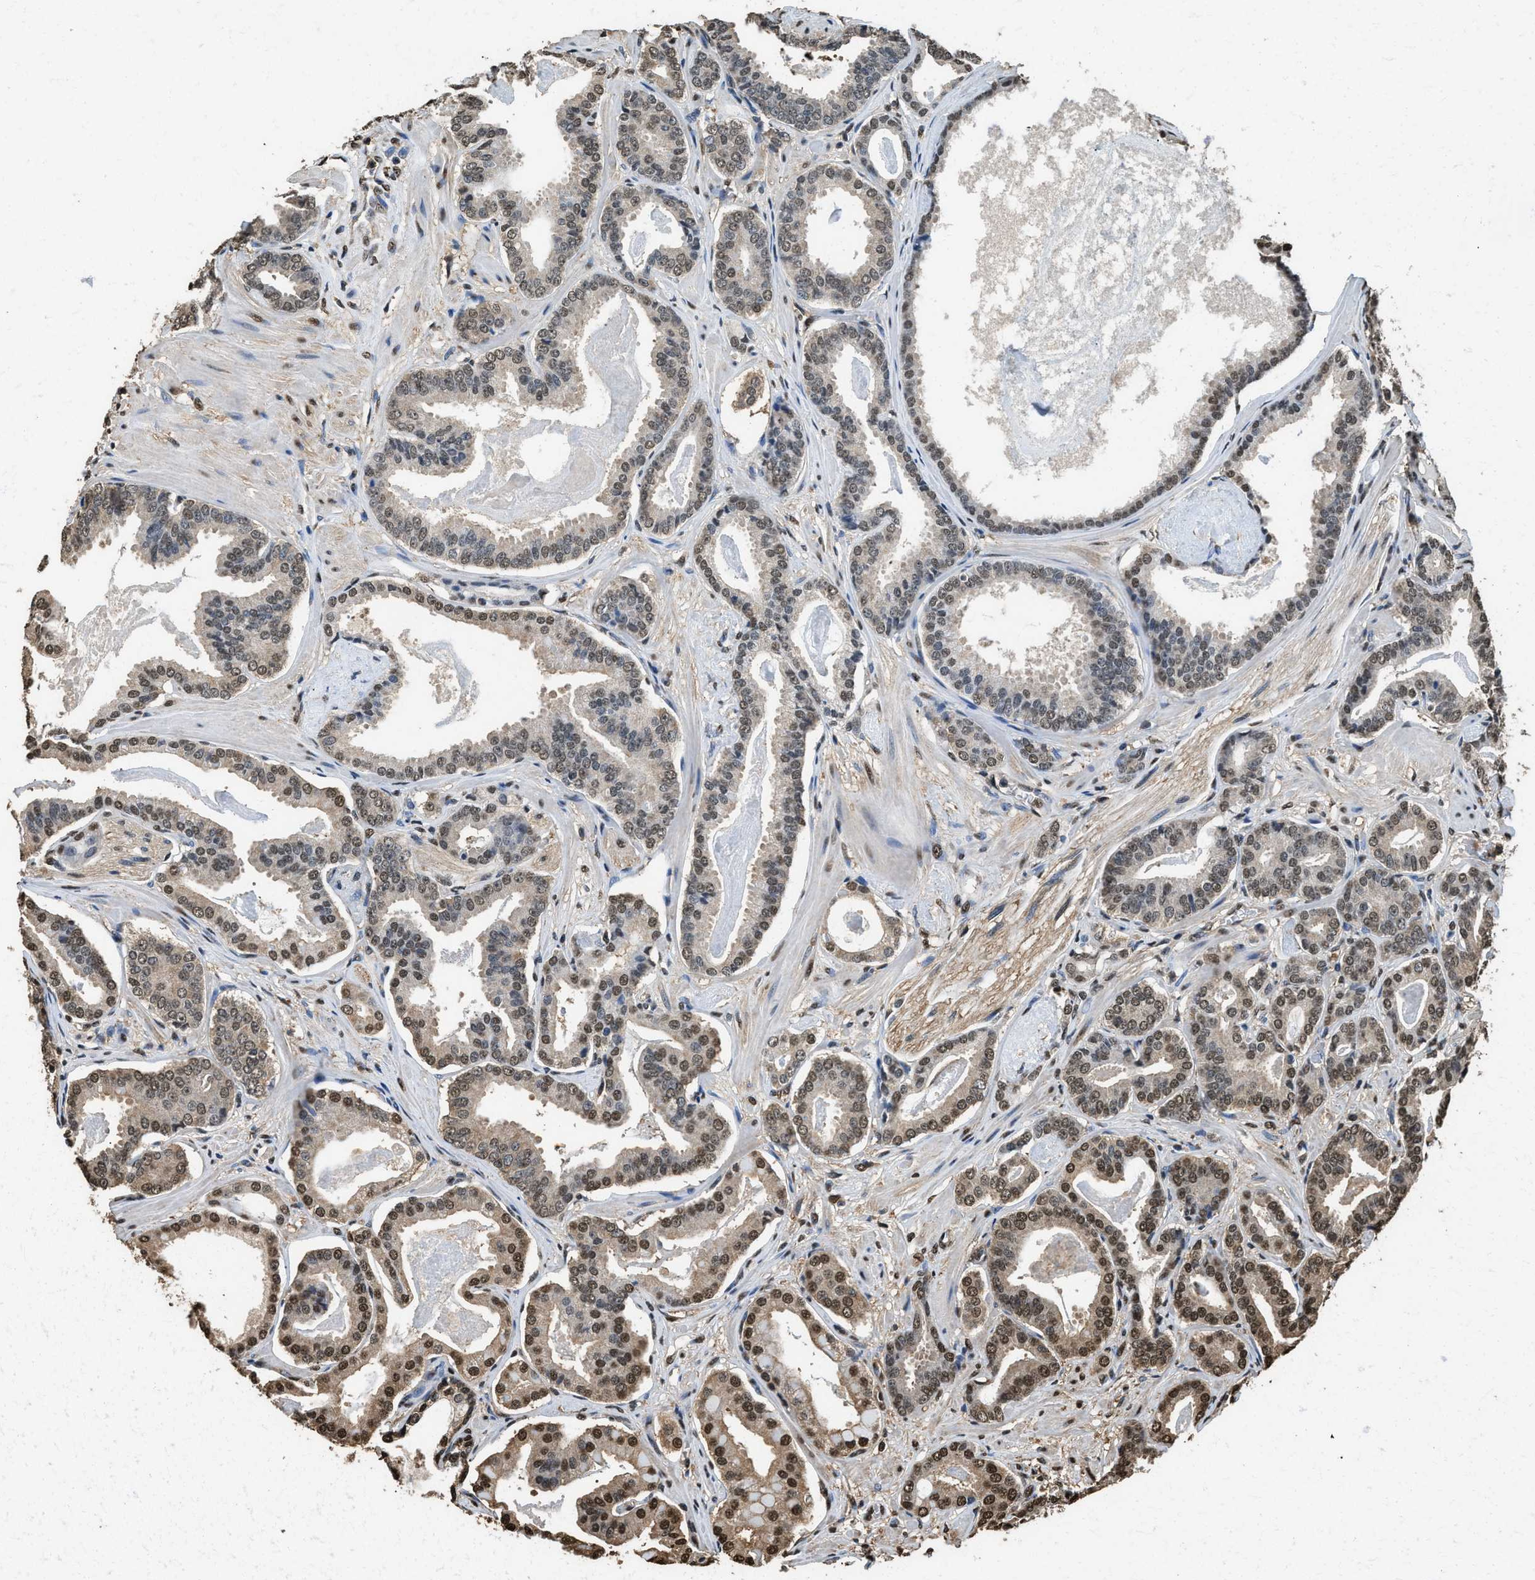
{"staining": {"intensity": "moderate", "quantity": ">75%", "location": "cytoplasmic/membranous,nuclear"}, "tissue": "prostate cancer", "cell_type": "Tumor cells", "image_type": "cancer", "snomed": [{"axis": "morphology", "description": "Adenocarcinoma, Low grade"}, {"axis": "topography", "description": "Prostate"}], "caption": "Protein staining shows moderate cytoplasmic/membranous and nuclear positivity in about >75% of tumor cells in prostate cancer (low-grade adenocarcinoma).", "gene": "GAPDH", "patient": {"sex": "male", "age": 53}}